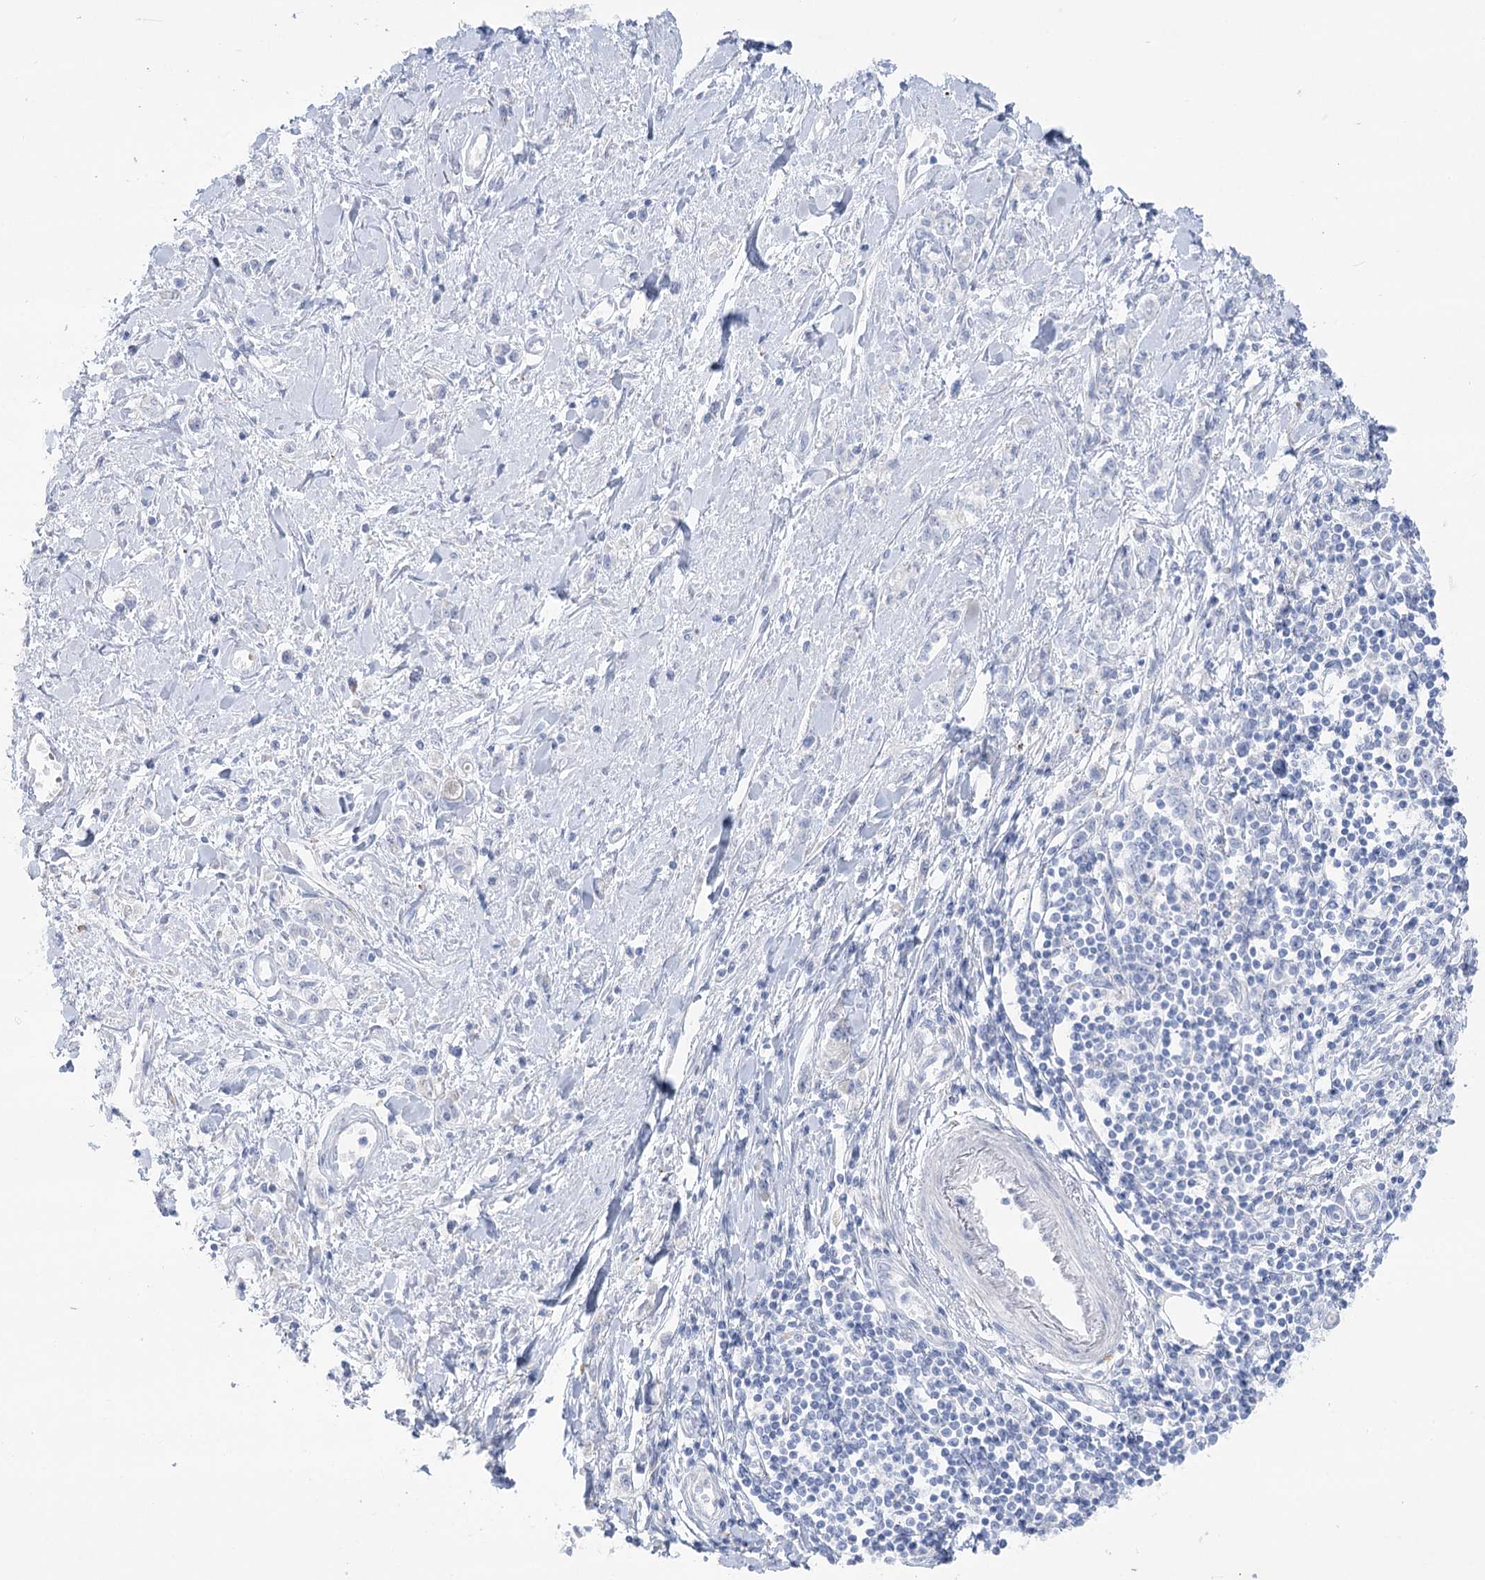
{"staining": {"intensity": "negative", "quantity": "none", "location": "none"}, "tissue": "stomach cancer", "cell_type": "Tumor cells", "image_type": "cancer", "snomed": [{"axis": "morphology", "description": "Adenocarcinoma, NOS"}, {"axis": "topography", "description": "Stomach"}], "caption": "Immunohistochemistry of human stomach cancer (adenocarcinoma) exhibits no expression in tumor cells.", "gene": "SIAE", "patient": {"sex": "female", "age": 76}}